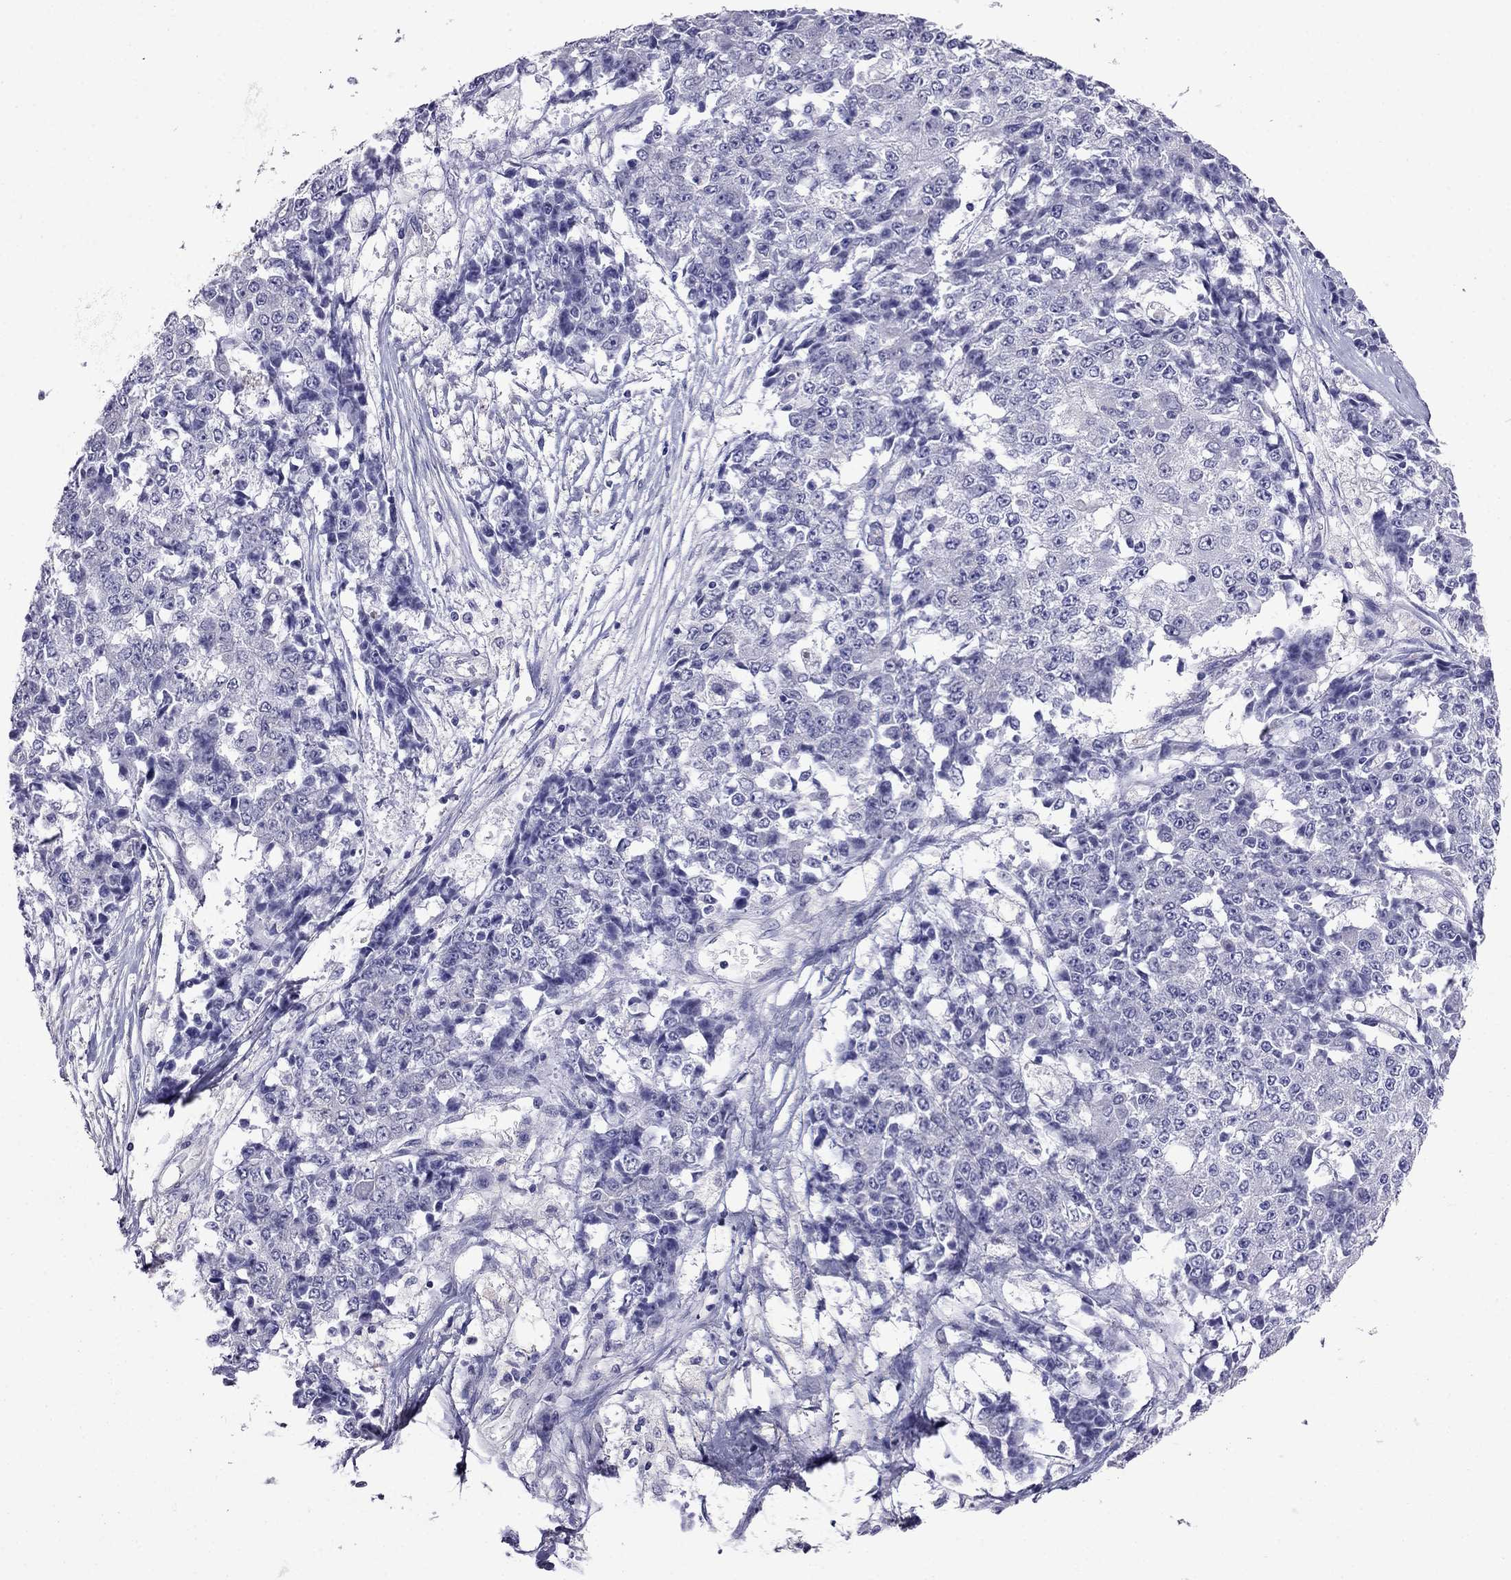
{"staining": {"intensity": "negative", "quantity": "none", "location": "none"}, "tissue": "ovarian cancer", "cell_type": "Tumor cells", "image_type": "cancer", "snomed": [{"axis": "morphology", "description": "Carcinoma, endometroid"}, {"axis": "topography", "description": "Ovary"}], "caption": "This is a micrograph of immunohistochemistry staining of ovarian cancer (endometroid carcinoma), which shows no expression in tumor cells. (DAB IHC with hematoxylin counter stain).", "gene": "SCNN1D", "patient": {"sex": "female", "age": 42}}